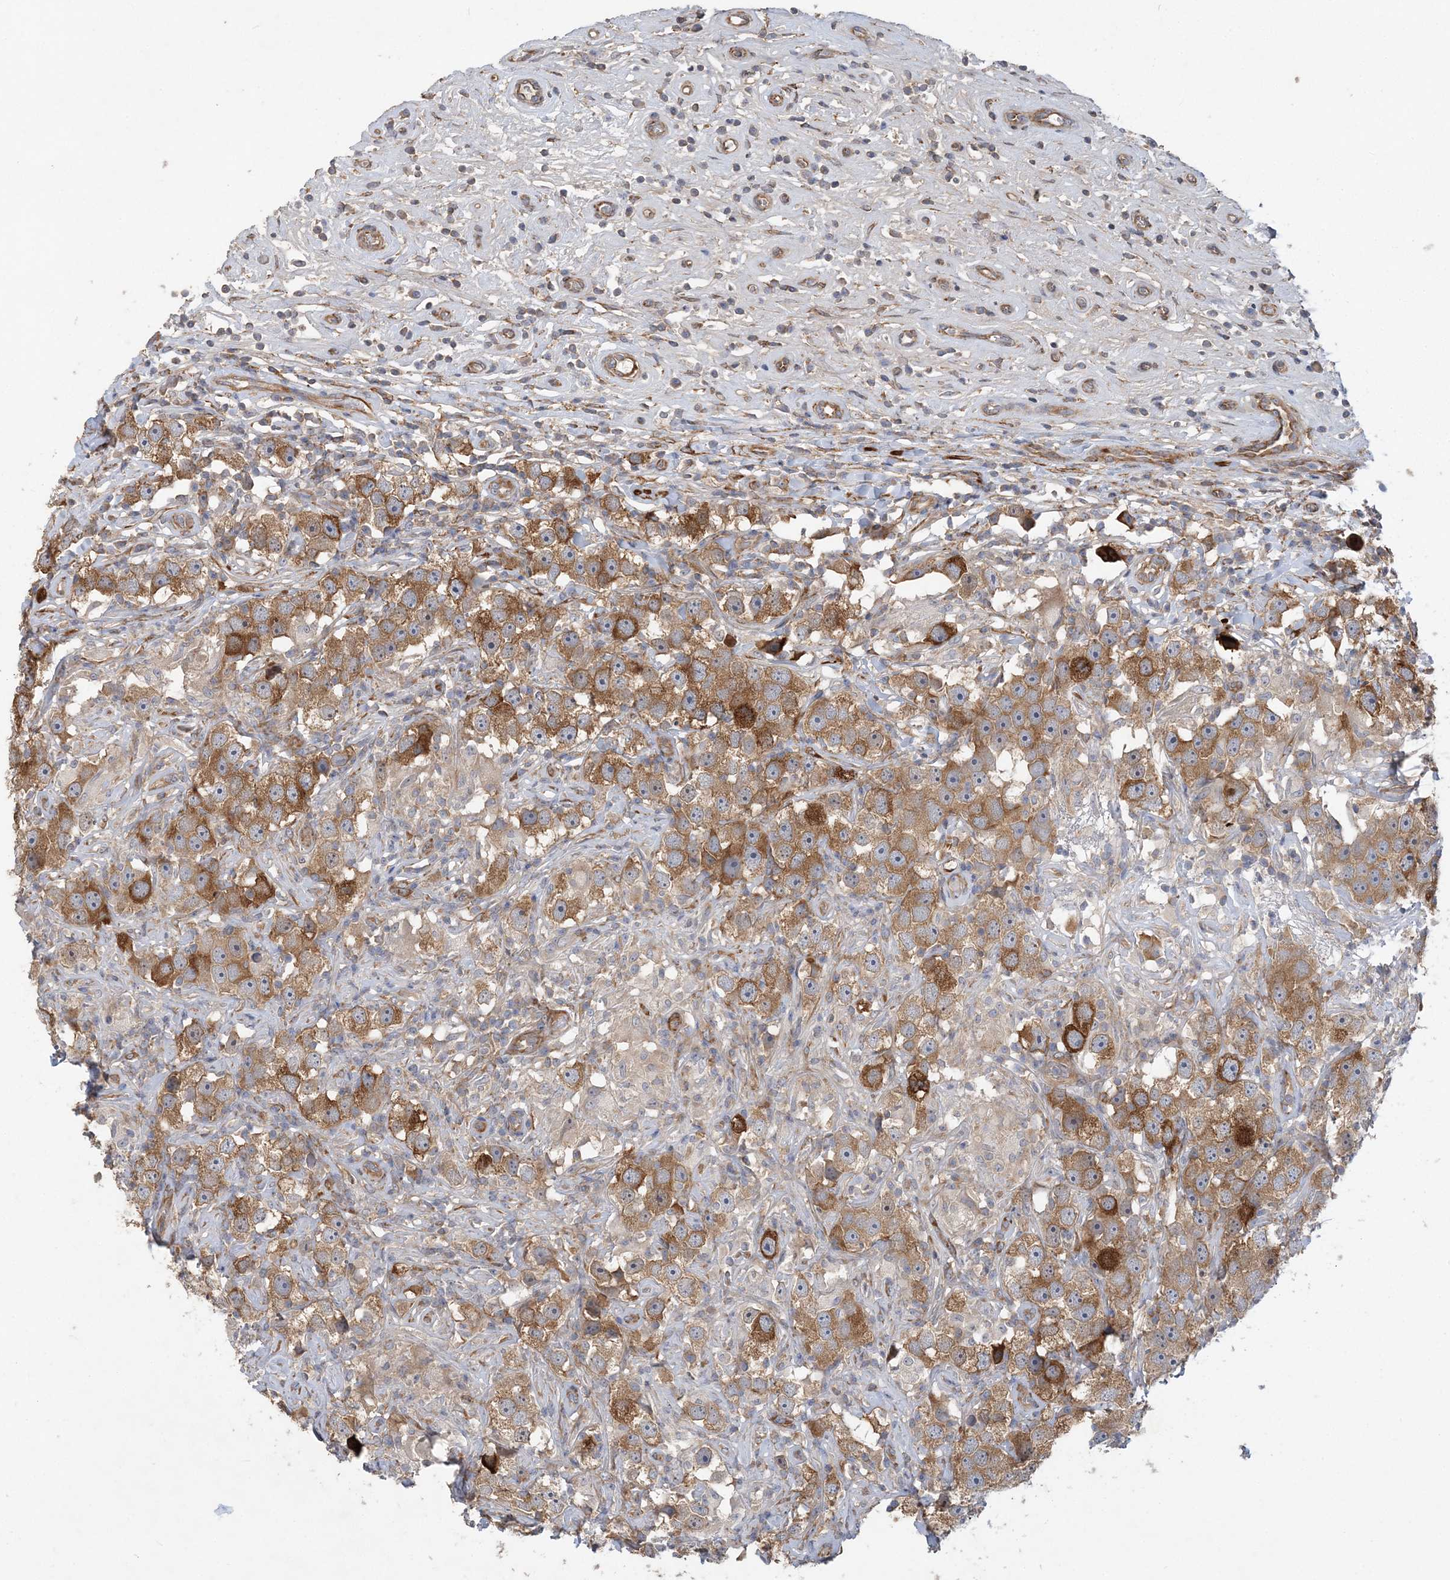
{"staining": {"intensity": "moderate", "quantity": ">75%", "location": "cytoplasmic/membranous"}, "tissue": "testis cancer", "cell_type": "Tumor cells", "image_type": "cancer", "snomed": [{"axis": "morphology", "description": "Seminoma, NOS"}, {"axis": "topography", "description": "Testis"}], "caption": "Moderate cytoplasmic/membranous expression for a protein is present in approximately >75% of tumor cells of testis seminoma using IHC.", "gene": "MAP4K5", "patient": {"sex": "male", "age": 49}}